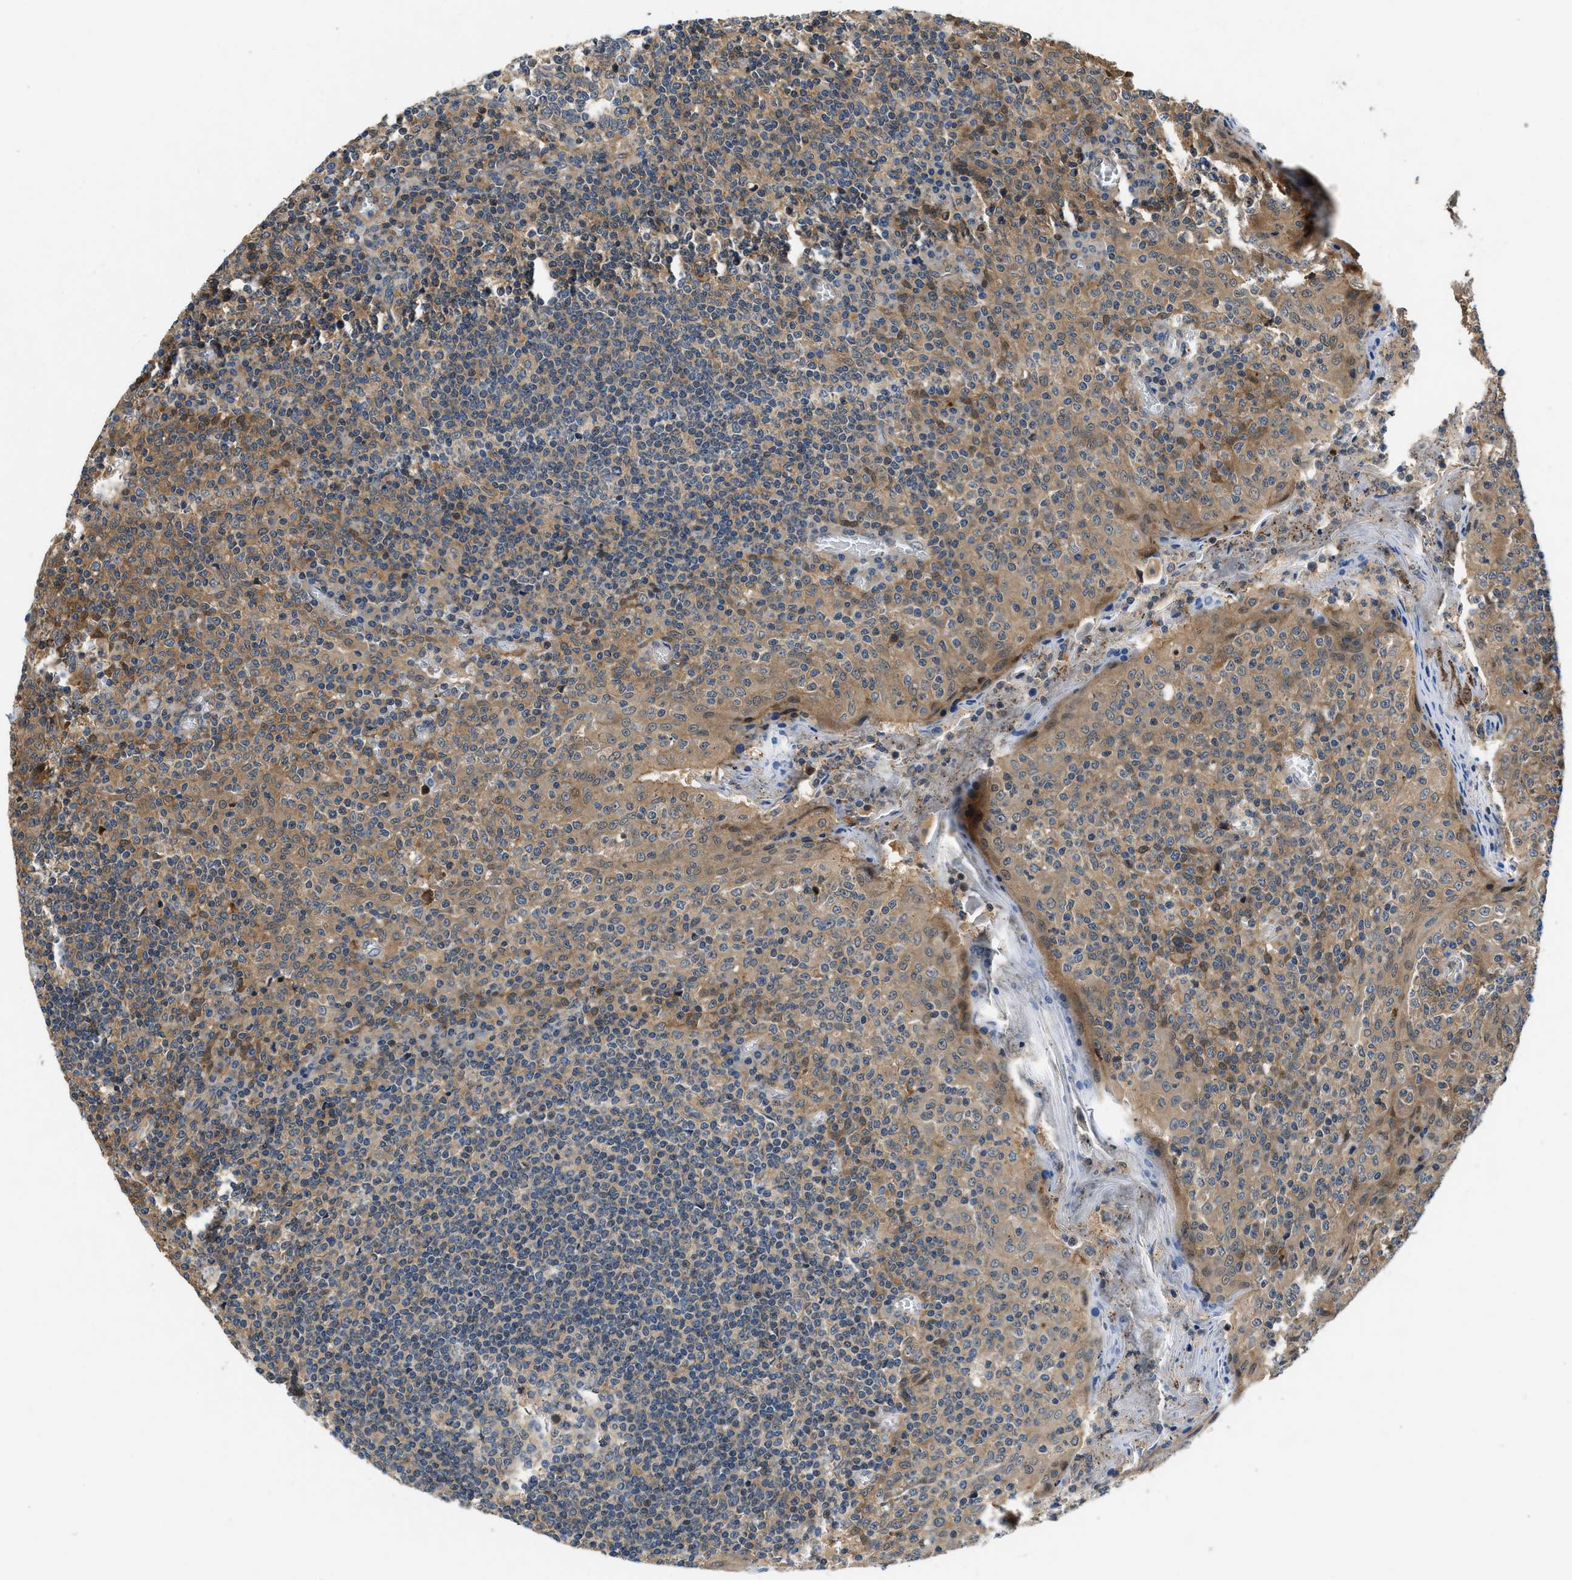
{"staining": {"intensity": "moderate", "quantity": "25%-75%", "location": "cytoplasmic/membranous"}, "tissue": "tonsil", "cell_type": "Germinal center cells", "image_type": "normal", "snomed": [{"axis": "morphology", "description": "Normal tissue, NOS"}, {"axis": "topography", "description": "Tonsil"}], "caption": "This micrograph exhibits unremarkable tonsil stained with IHC to label a protein in brown. The cytoplasmic/membranous of germinal center cells show moderate positivity for the protein. Nuclei are counter-stained blue.", "gene": "GPR31", "patient": {"sex": "female", "age": 19}}